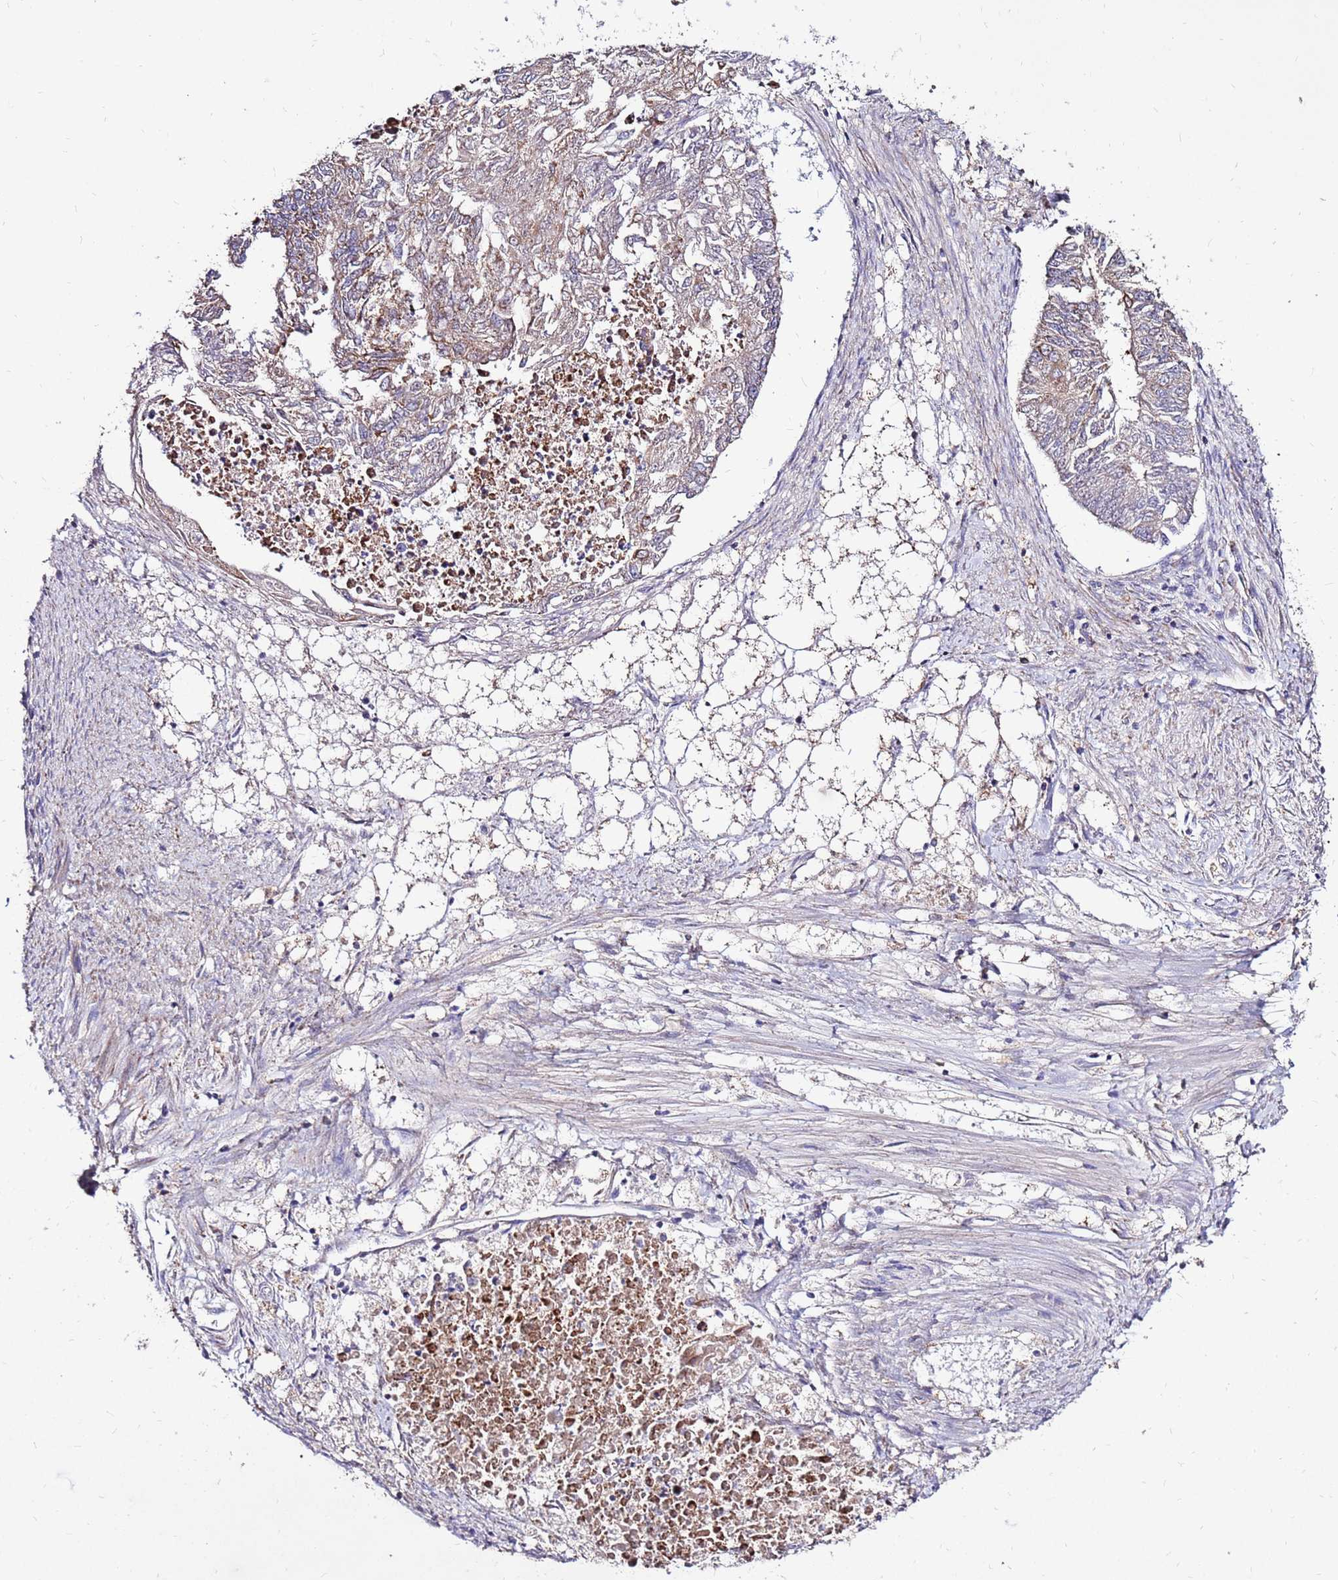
{"staining": {"intensity": "weak", "quantity": "<25%", "location": "cytoplasmic/membranous"}, "tissue": "endometrial cancer", "cell_type": "Tumor cells", "image_type": "cancer", "snomed": [{"axis": "morphology", "description": "Adenocarcinoma, NOS"}, {"axis": "topography", "description": "Endometrium"}], "caption": "Image shows no protein staining in tumor cells of endometrial adenocarcinoma tissue.", "gene": "SPSB3", "patient": {"sex": "female", "age": 32}}